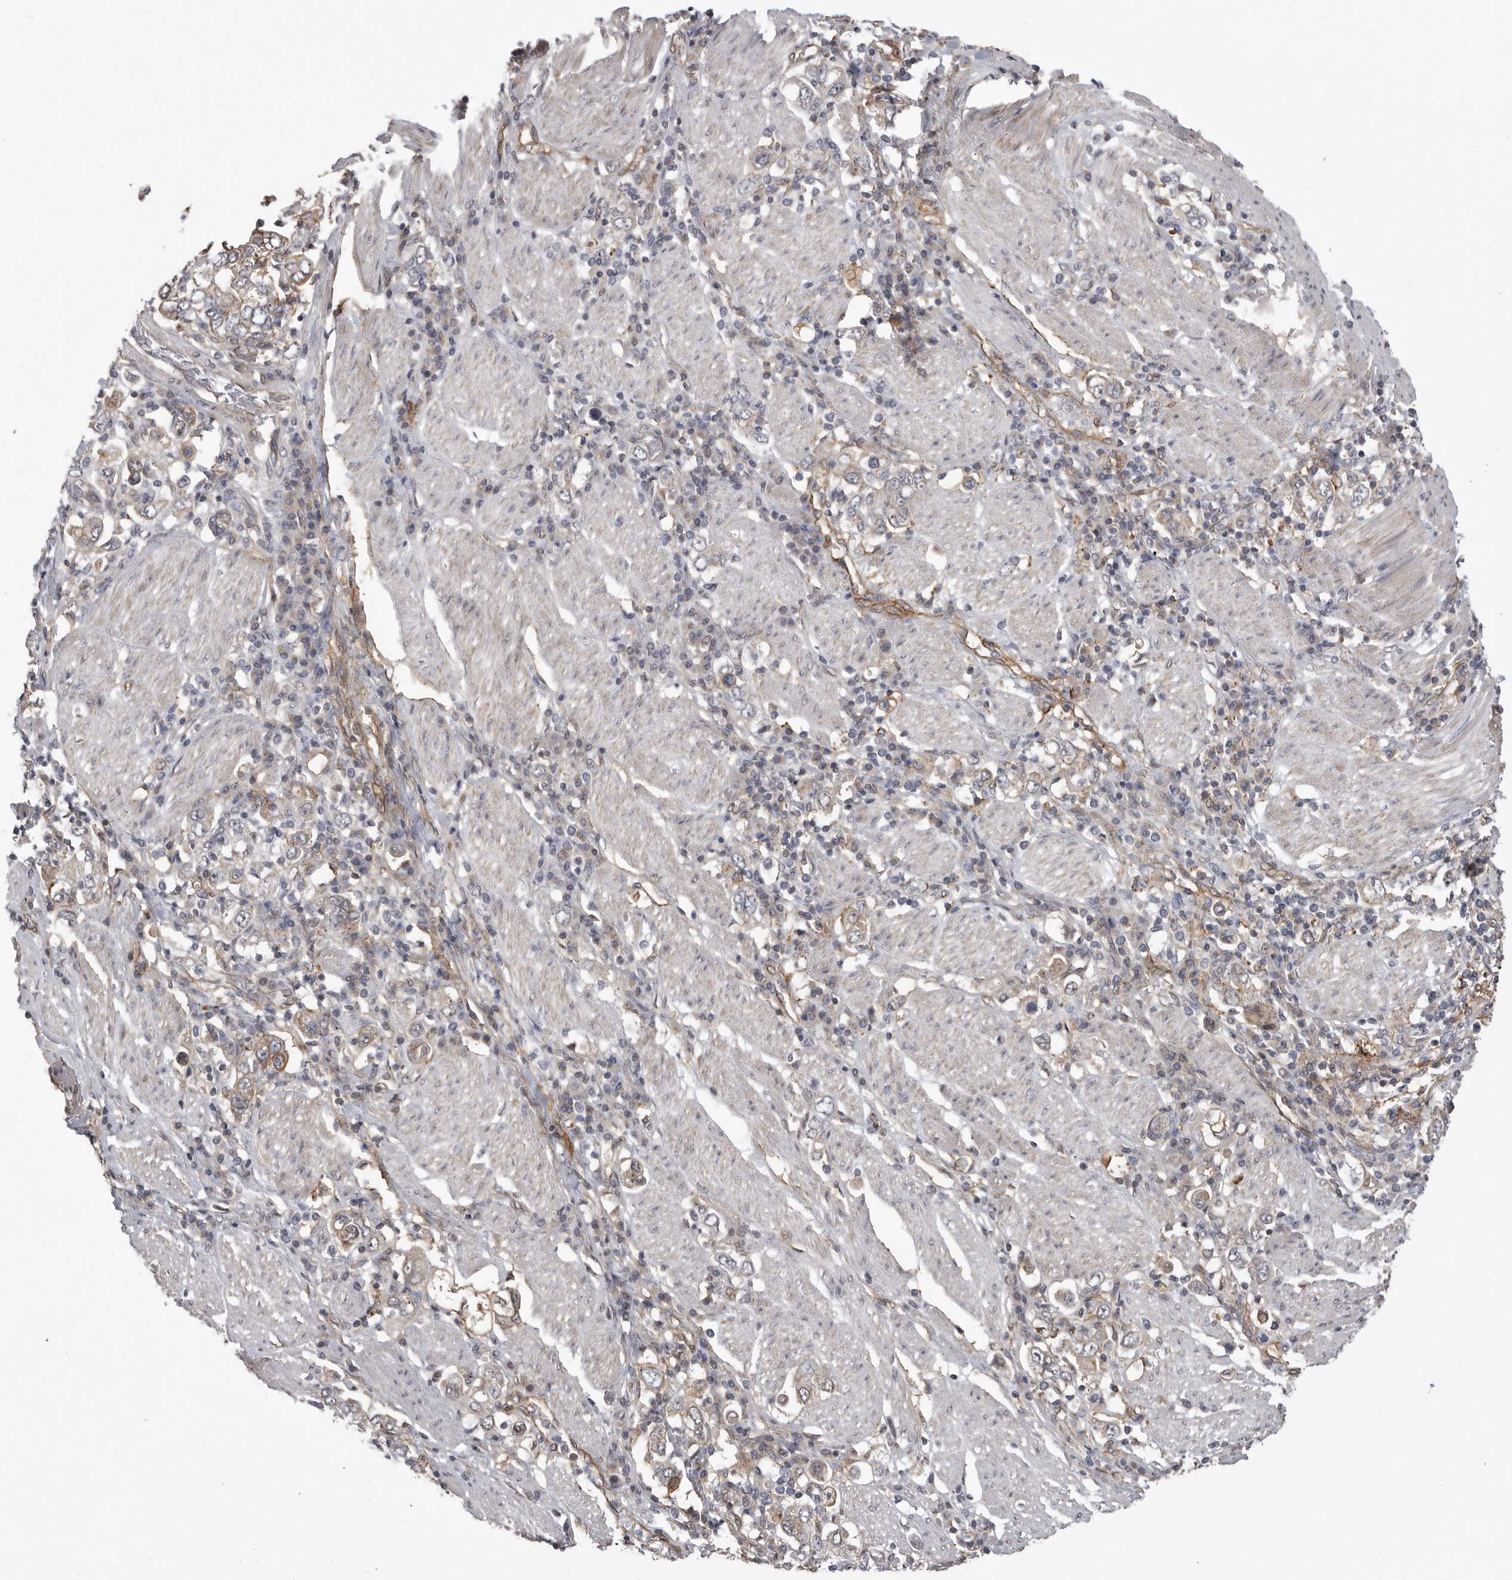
{"staining": {"intensity": "weak", "quantity": "<25%", "location": "cytoplasmic/membranous"}, "tissue": "stomach cancer", "cell_type": "Tumor cells", "image_type": "cancer", "snomed": [{"axis": "morphology", "description": "Adenocarcinoma, NOS"}, {"axis": "topography", "description": "Stomach, upper"}], "caption": "DAB immunohistochemical staining of stomach cancer (adenocarcinoma) shows no significant expression in tumor cells.", "gene": "NECTIN1", "patient": {"sex": "male", "age": 62}}